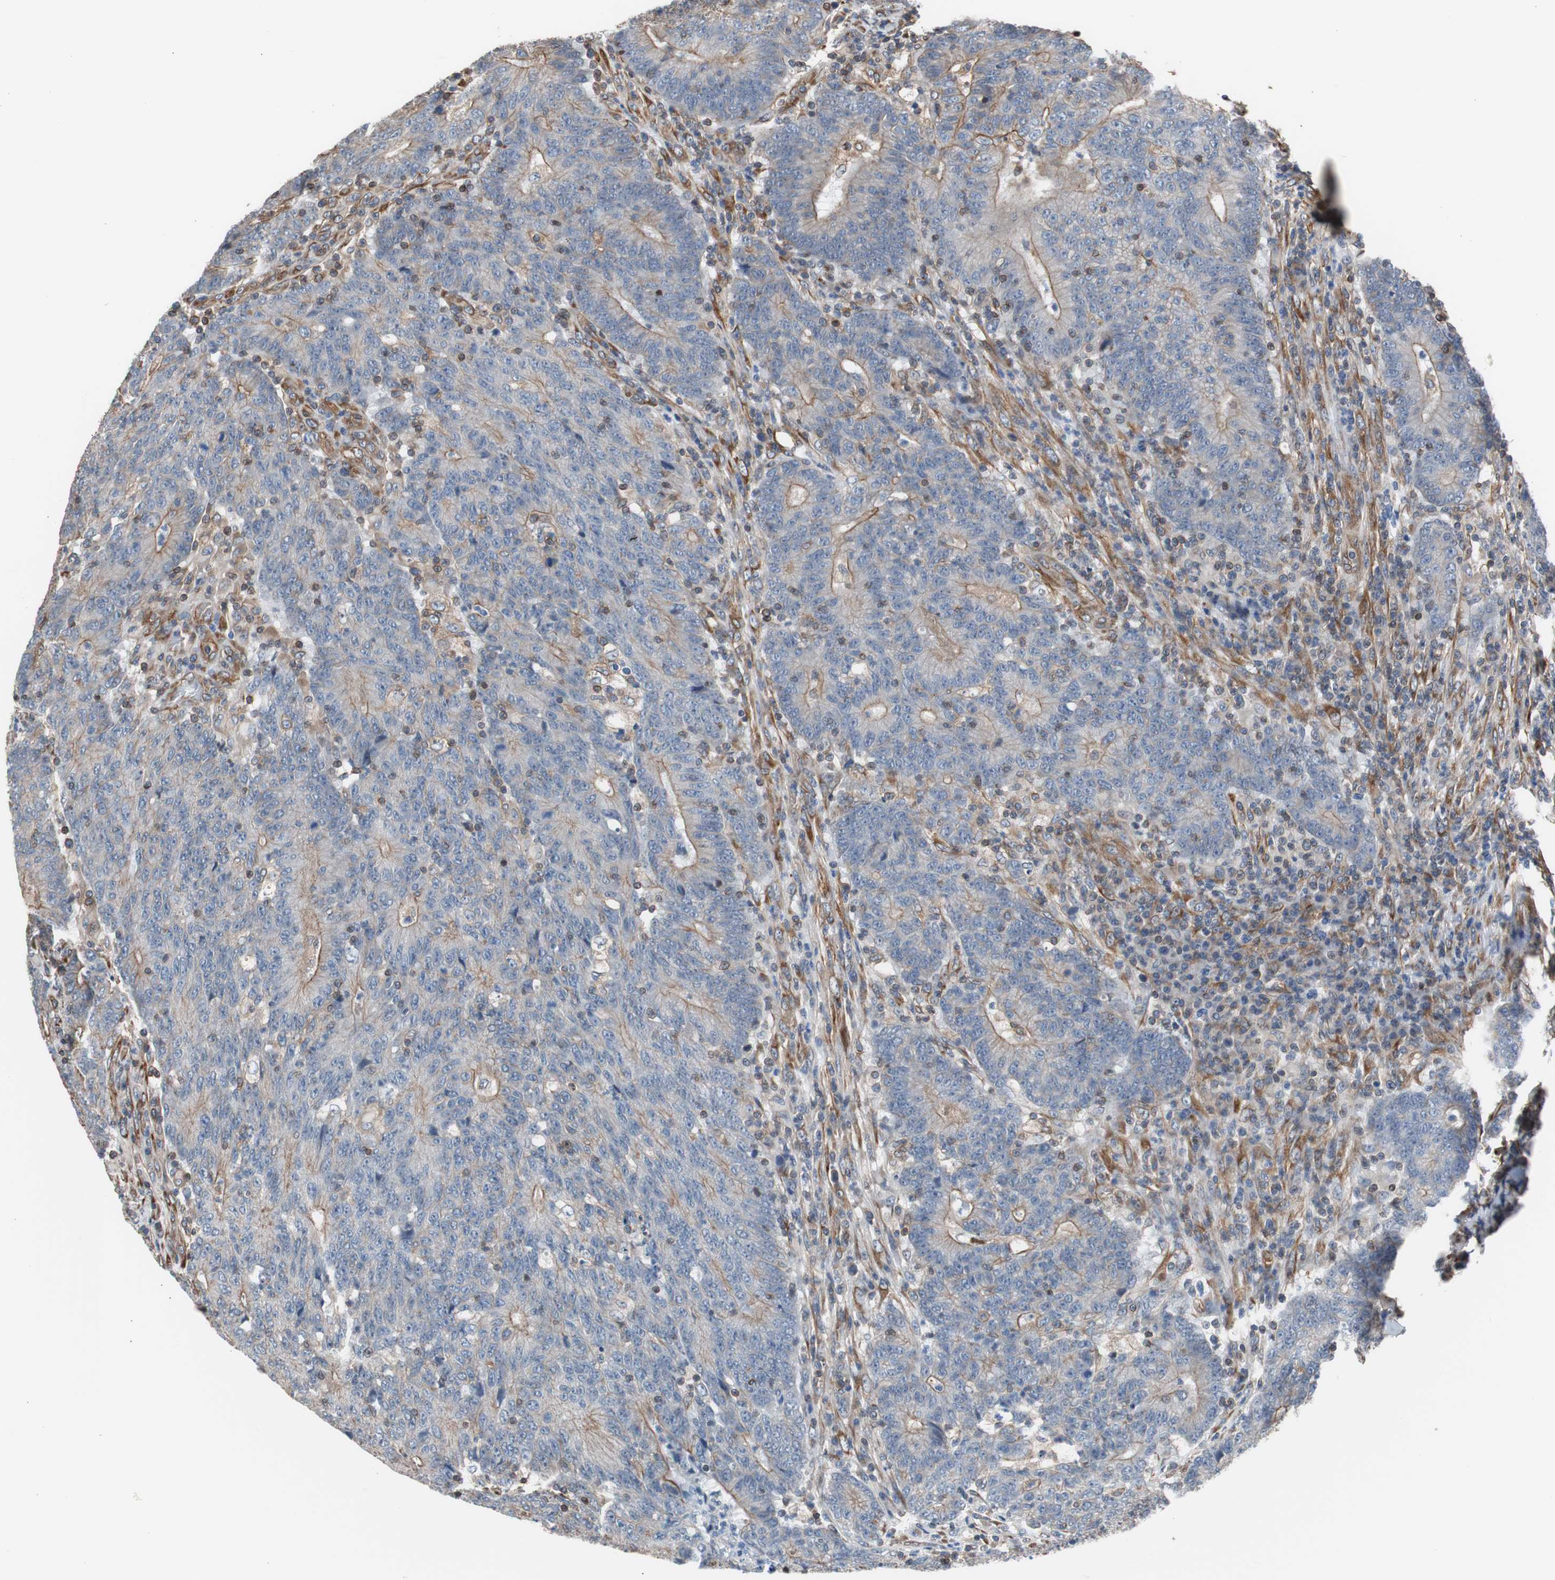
{"staining": {"intensity": "weak", "quantity": "25%-75%", "location": "cytoplasmic/membranous"}, "tissue": "colorectal cancer", "cell_type": "Tumor cells", "image_type": "cancer", "snomed": [{"axis": "morphology", "description": "Normal tissue, NOS"}, {"axis": "morphology", "description": "Adenocarcinoma, NOS"}, {"axis": "topography", "description": "Colon"}], "caption": "Colorectal cancer stained for a protein displays weak cytoplasmic/membranous positivity in tumor cells.", "gene": "KIF3B", "patient": {"sex": "female", "age": 75}}